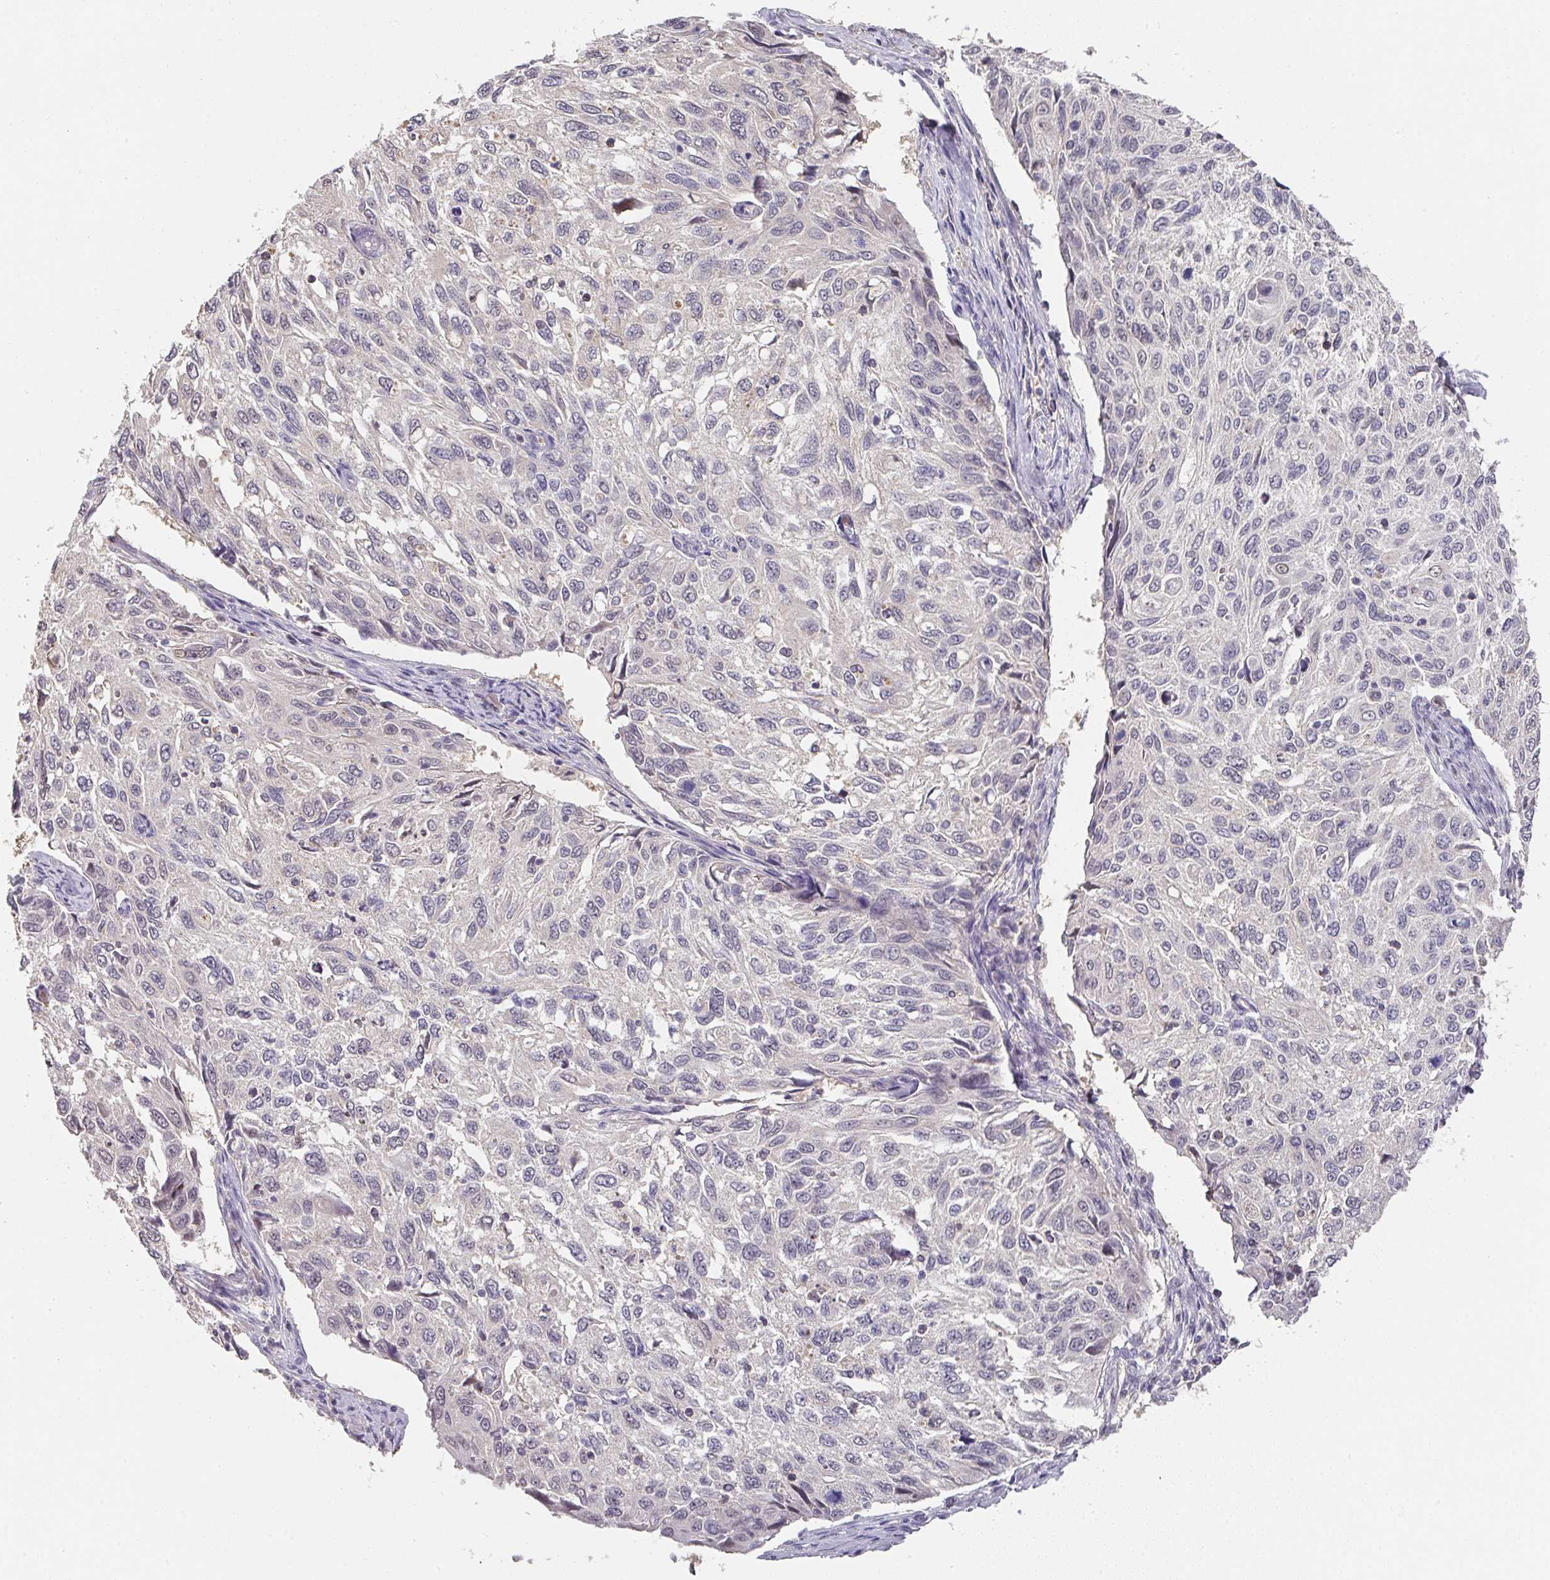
{"staining": {"intensity": "negative", "quantity": "none", "location": "none"}, "tissue": "cervical cancer", "cell_type": "Tumor cells", "image_type": "cancer", "snomed": [{"axis": "morphology", "description": "Squamous cell carcinoma, NOS"}, {"axis": "topography", "description": "Cervix"}], "caption": "Tumor cells are negative for protein expression in human cervical squamous cell carcinoma.", "gene": "FOXN4", "patient": {"sex": "female", "age": 70}}